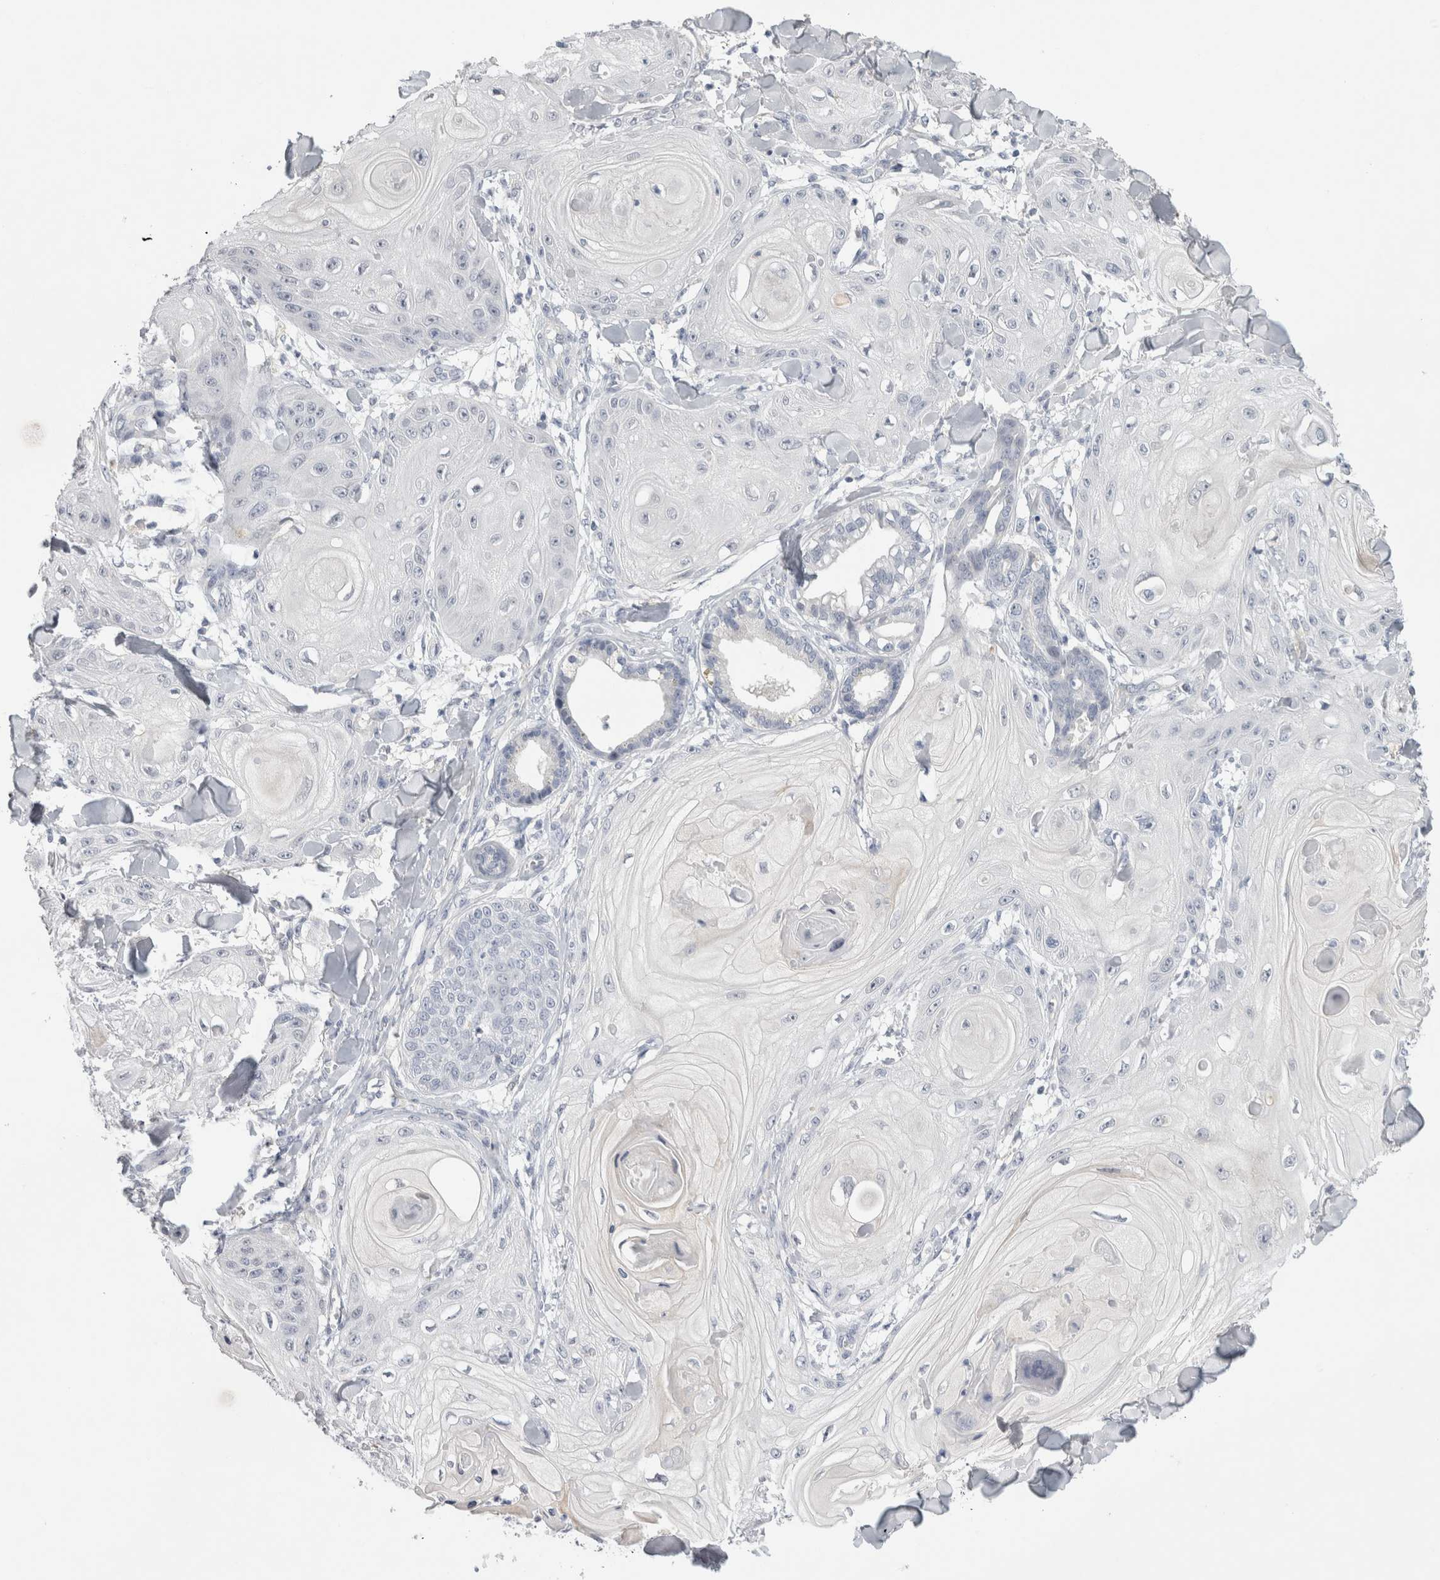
{"staining": {"intensity": "negative", "quantity": "none", "location": "none"}, "tissue": "skin cancer", "cell_type": "Tumor cells", "image_type": "cancer", "snomed": [{"axis": "morphology", "description": "Squamous cell carcinoma, NOS"}, {"axis": "topography", "description": "Skin"}], "caption": "The immunohistochemistry micrograph has no significant expression in tumor cells of squamous cell carcinoma (skin) tissue.", "gene": "TONSL", "patient": {"sex": "male", "age": 74}}